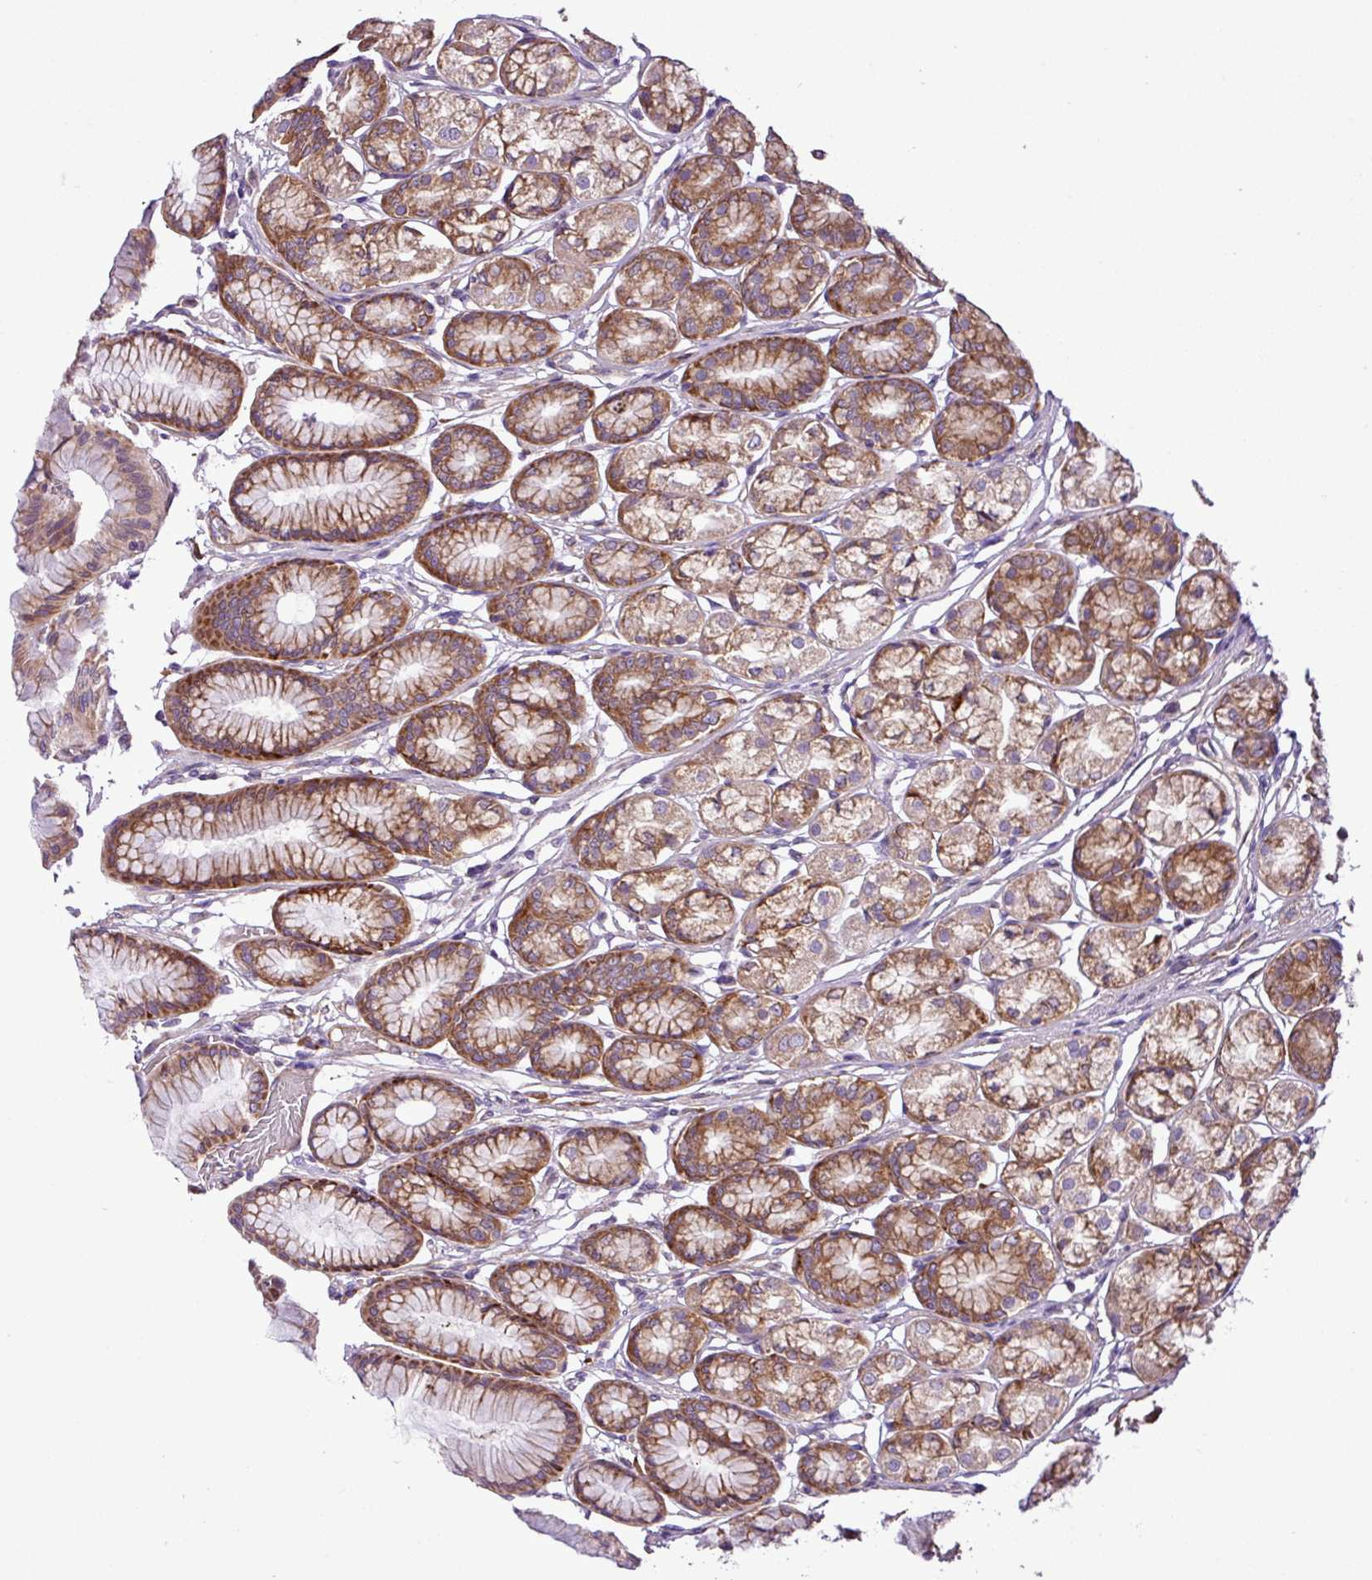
{"staining": {"intensity": "strong", "quantity": "25%-75%", "location": "cytoplasmic/membranous"}, "tissue": "stomach", "cell_type": "Glandular cells", "image_type": "normal", "snomed": [{"axis": "morphology", "description": "Normal tissue, NOS"}, {"axis": "morphology", "description": "Adenocarcinoma, NOS"}, {"axis": "morphology", "description": "Adenocarcinoma, High grade"}, {"axis": "topography", "description": "Stomach, upper"}, {"axis": "topography", "description": "Stomach"}], "caption": "Immunohistochemistry of benign human stomach exhibits high levels of strong cytoplasmic/membranous expression in about 25%-75% of glandular cells. (DAB (3,3'-diaminobenzidine) = brown stain, brightfield microscopy at high magnification).", "gene": "RPL13", "patient": {"sex": "female", "age": 65}}